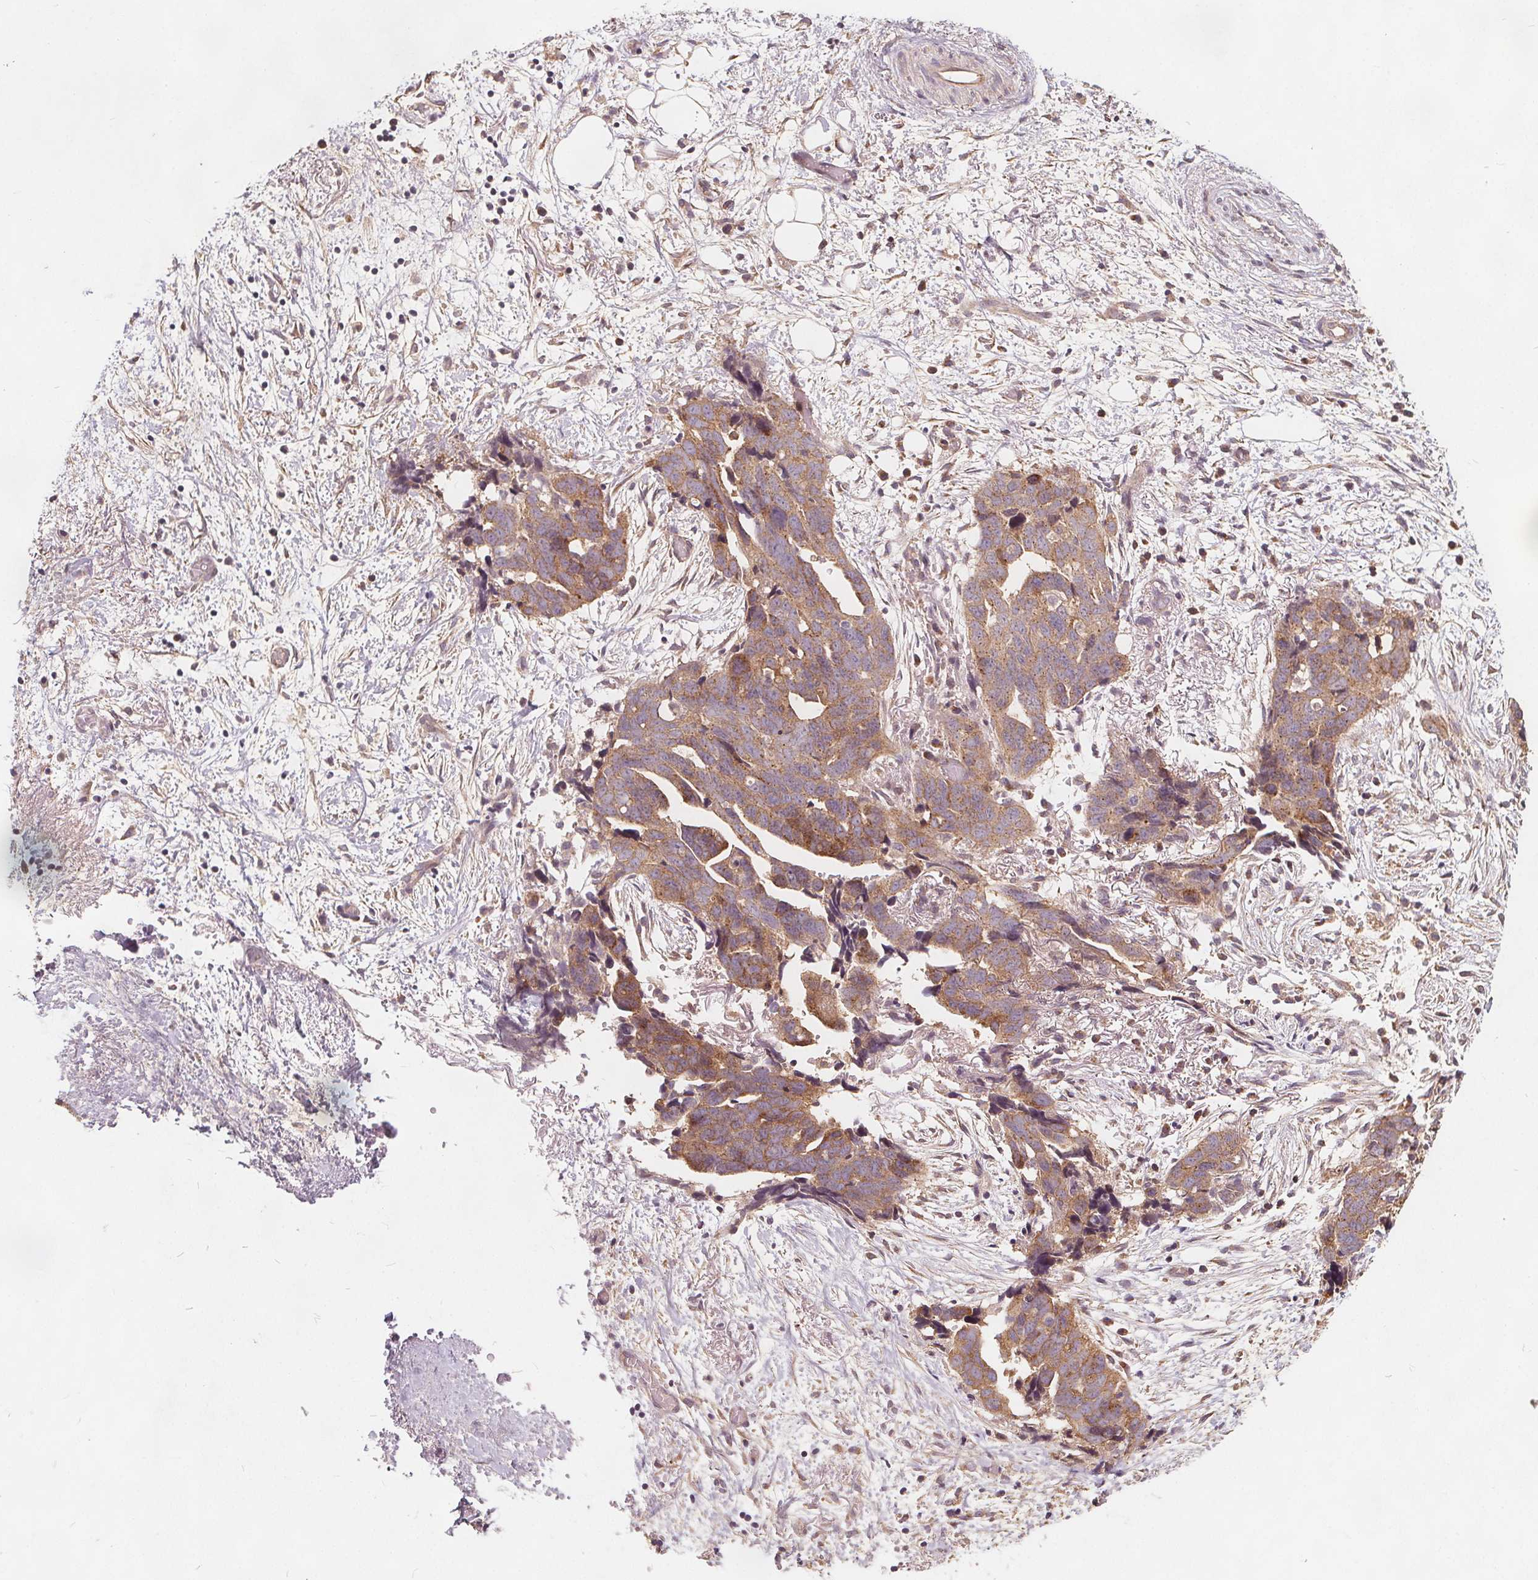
{"staining": {"intensity": "weak", "quantity": ">75%", "location": "cytoplasmic/membranous"}, "tissue": "ovarian cancer", "cell_type": "Tumor cells", "image_type": "cancer", "snomed": [{"axis": "morphology", "description": "Cystadenocarcinoma, serous, NOS"}, {"axis": "topography", "description": "Ovary"}], "caption": "This histopathology image demonstrates ovarian cancer stained with IHC to label a protein in brown. The cytoplasmic/membranous of tumor cells show weak positivity for the protein. Nuclei are counter-stained blue.", "gene": "CSNK1G2", "patient": {"sex": "female", "age": 69}}